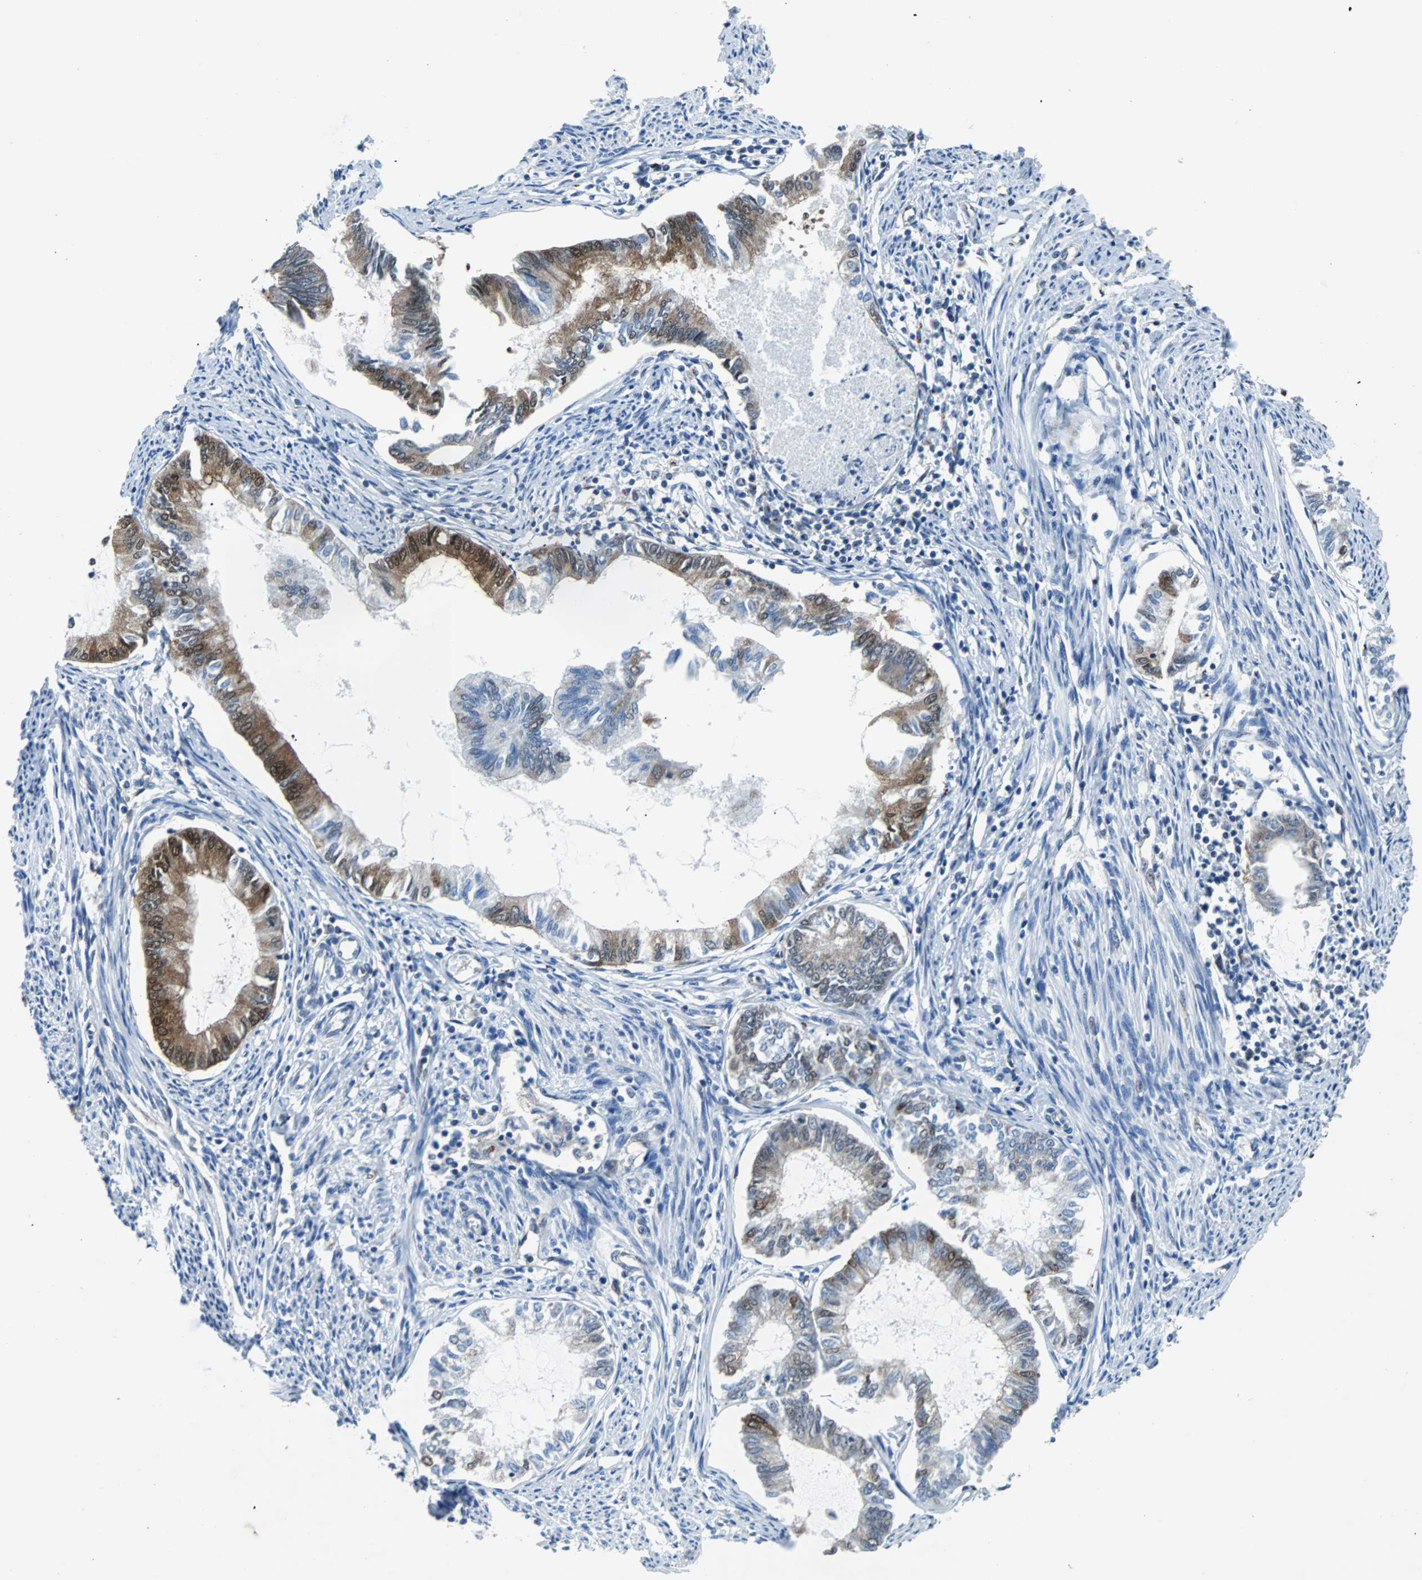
{"staining": {"intensity": "moderate", "quantity": "25%-75%", "location": "cytoplasmic/membranous,nuclear"}, "tissue": "endometrial cancer", "cell_type": "Tumor cells", "image_type": "cancer", "snomed": [{"axis": "morphology", "description": "Adenocarcinoma, NOS"}, {"axis": "topography", "description": "Endometrium"}], "caption": "Immunohistochemical staining of endometrial cancer (adenocarcinoma) demonstrates moderate cytoplasmic/membranous and nuclear protein positivity in approximately 25%-75% of tumor cells.", "gene": "MAP2K6", "patient": {"sex": "female", "age": 86}}